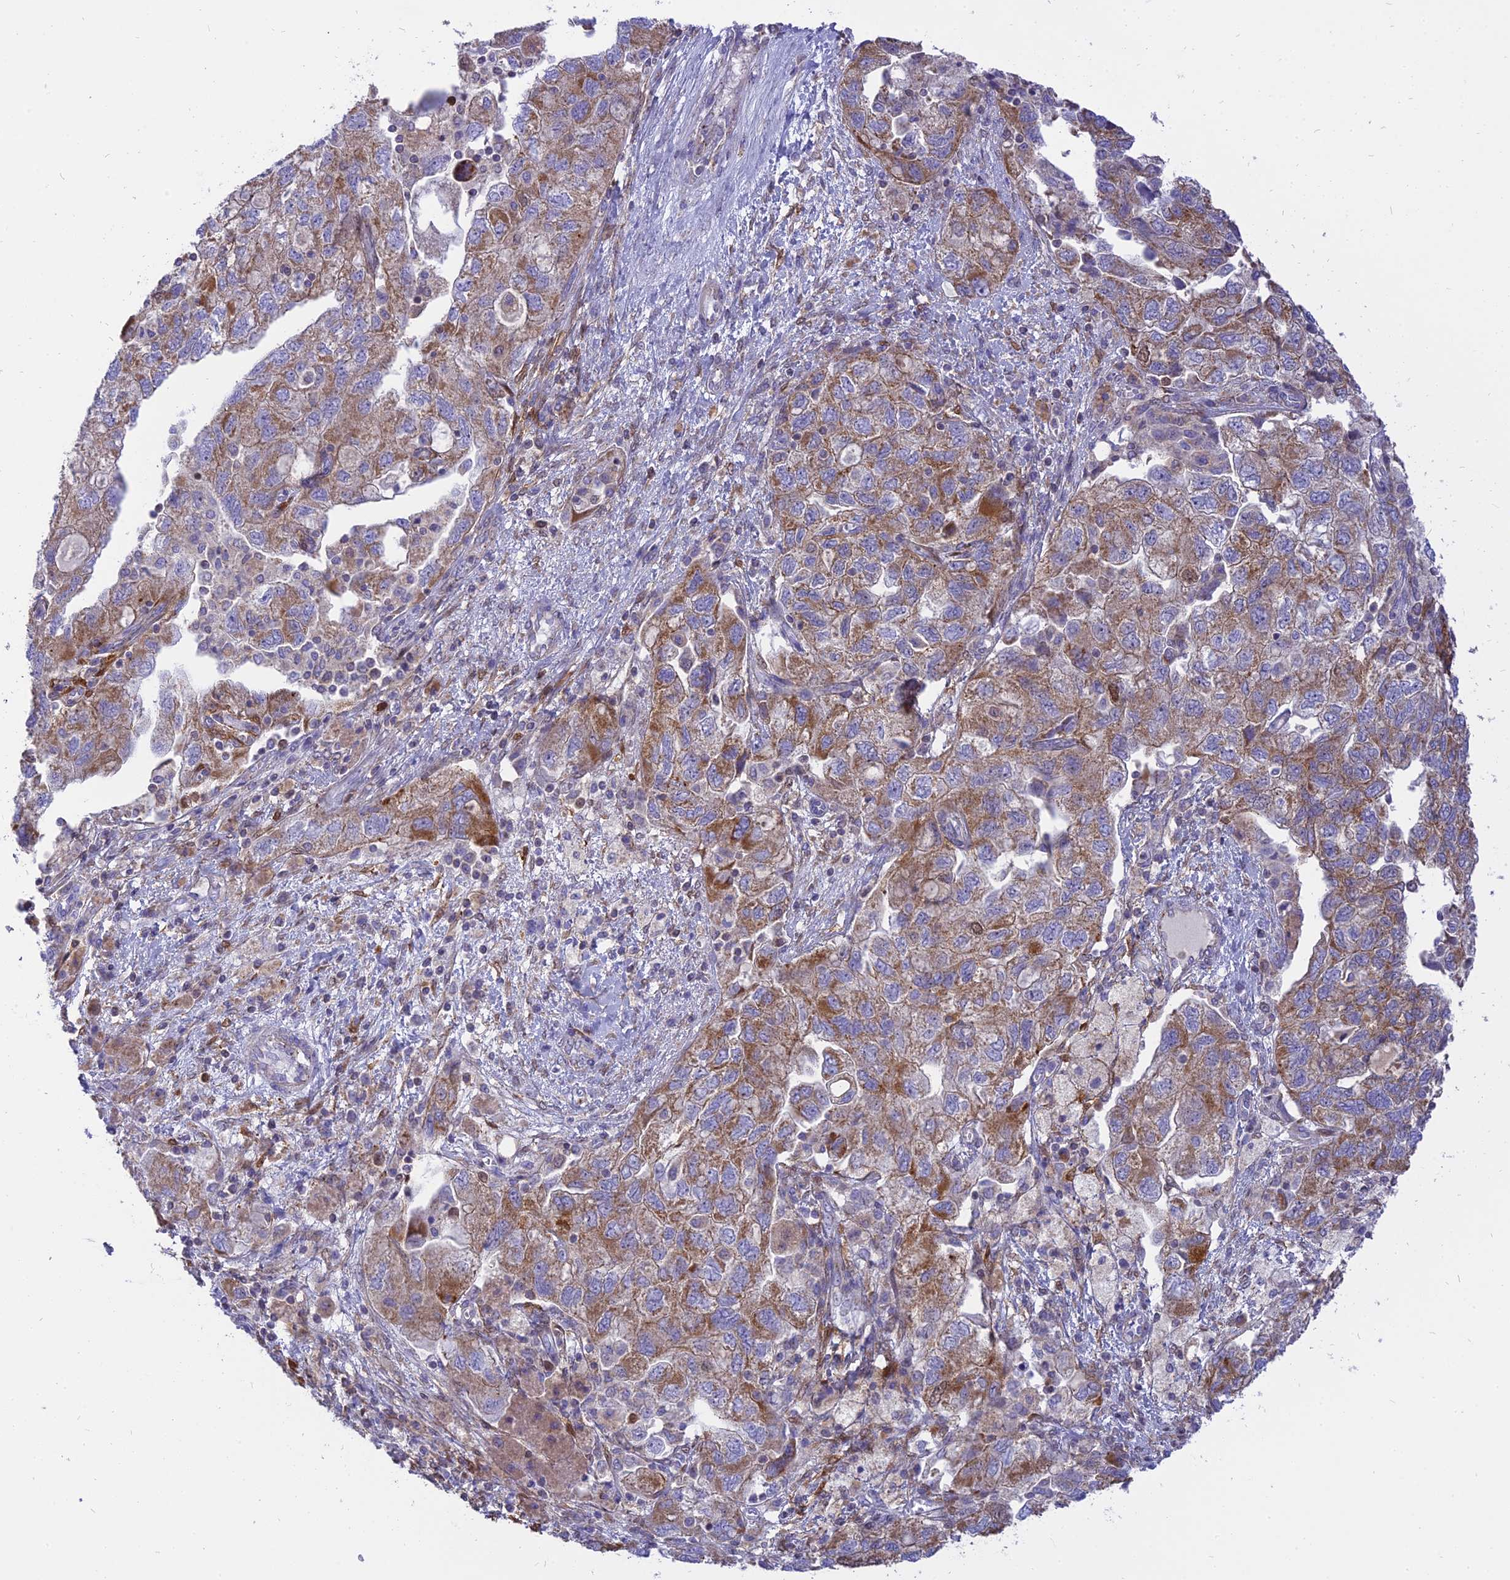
{"staining": {"intensity": "moderate", "quantity": ">75%", "location": "cytoplasmic/membranous"}, "tissue": "ovarian cancer", "cell_type": "Tumor cells", "image_type": "cancer", "snomed": [{"axis": "morphology", "description": "Carcinoma, NOS"}, {"axis": "morphology", "description": "Cystadenocarcinoma, serous, NOS"}, {"axis": "topography", "description": "Ovary"}], "caption": "A histopathology image of human ovarian cancer (carcinoma) stained for a protein demonstrates moderate cytoplasmic/membranous brown staining in tumor cells.", "gene": "CENPV", "patient": {"sex": "female", "age": 69}}